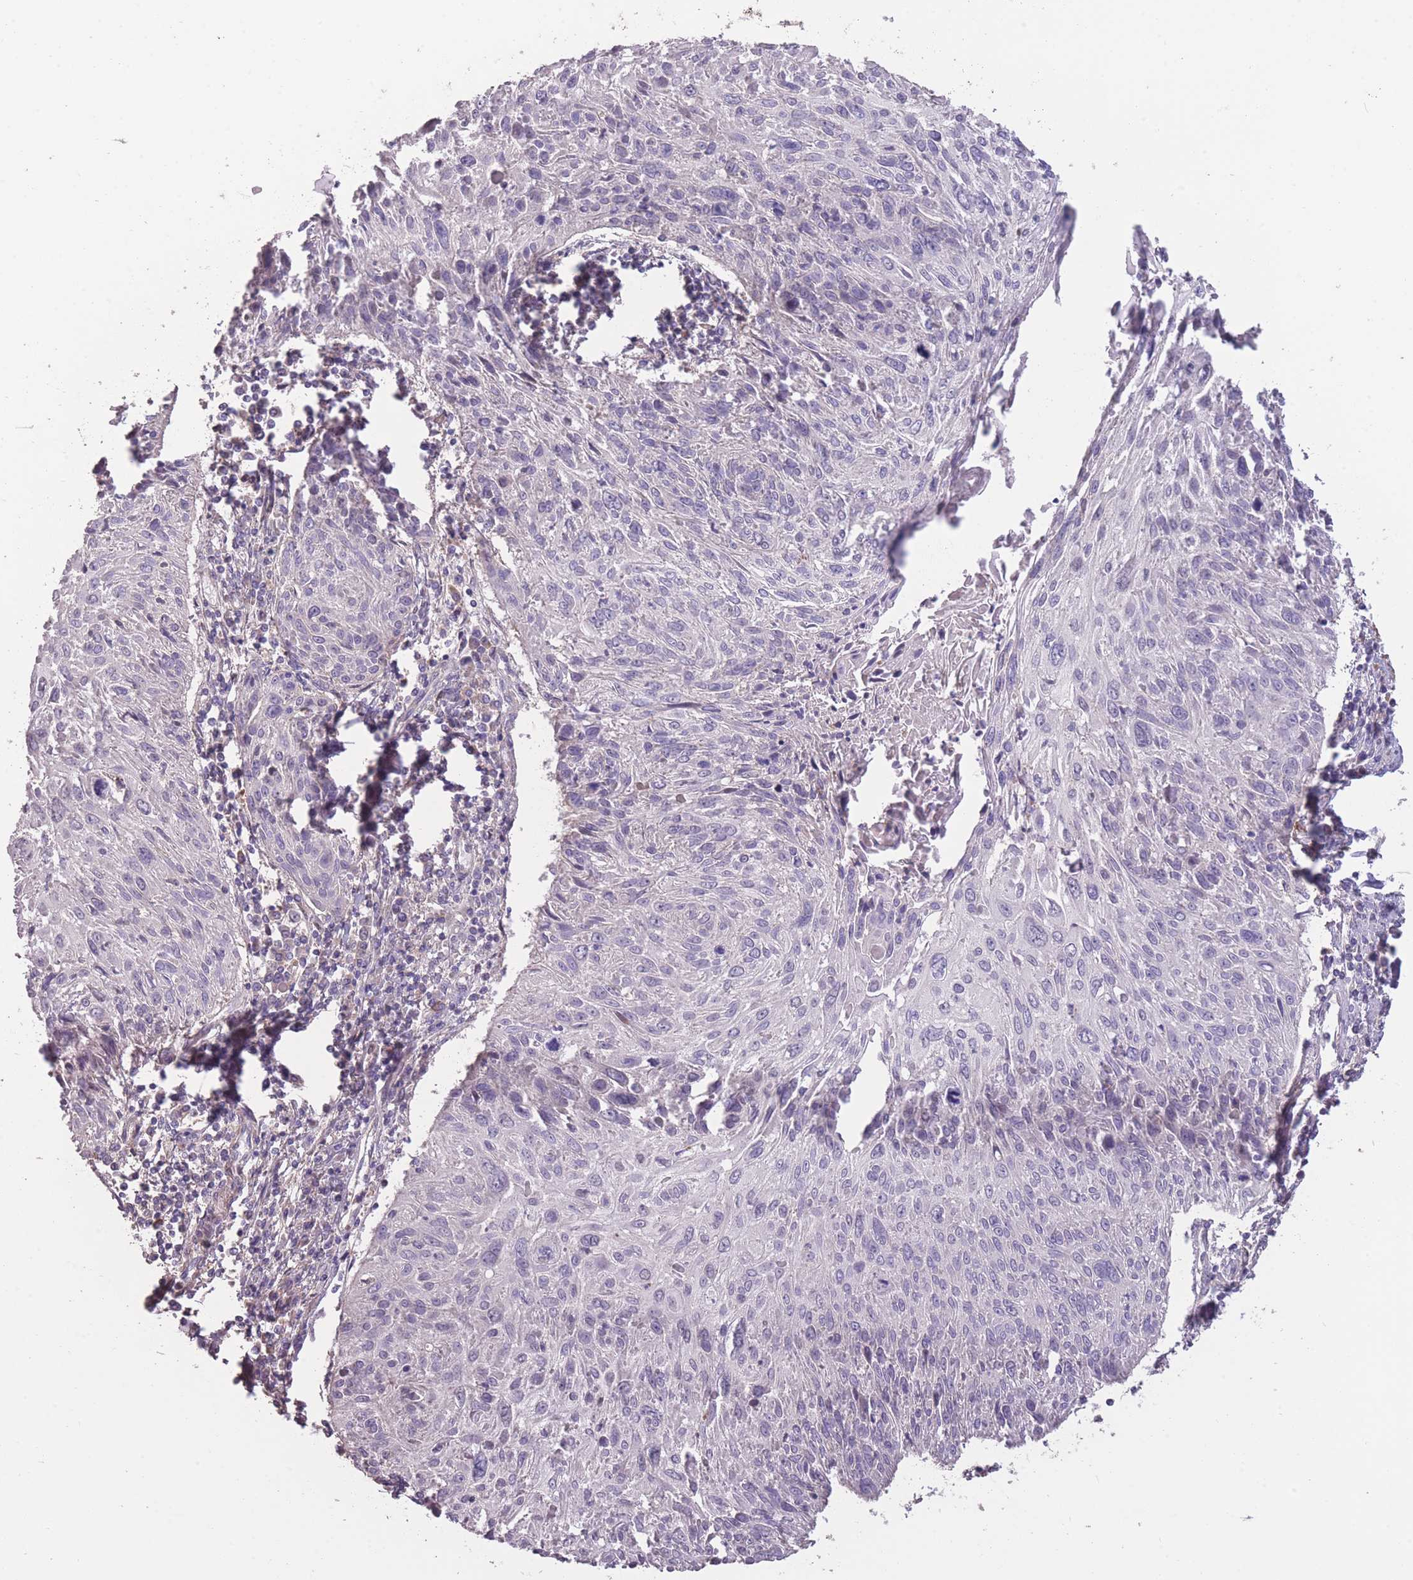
{"staining": {"intensity": "negative", "quantity": "none", "location": "none"}, "tissue": "cervical cancer", "cell_type": "Tumor cells", "image_type": "cancer", "snomed": [{"axis": "morphology", "description": "Squamous cell carcinoma, NOS"}, {"axis": "topography", "description": "Cervix"}], "caption": "This is a image of IHC staining of squamous cell carcinoma (cervical), which shows no positivity in tumor cells.", "gene": "RSPH10B", "patient": {"sex": "female", "age": 51}}